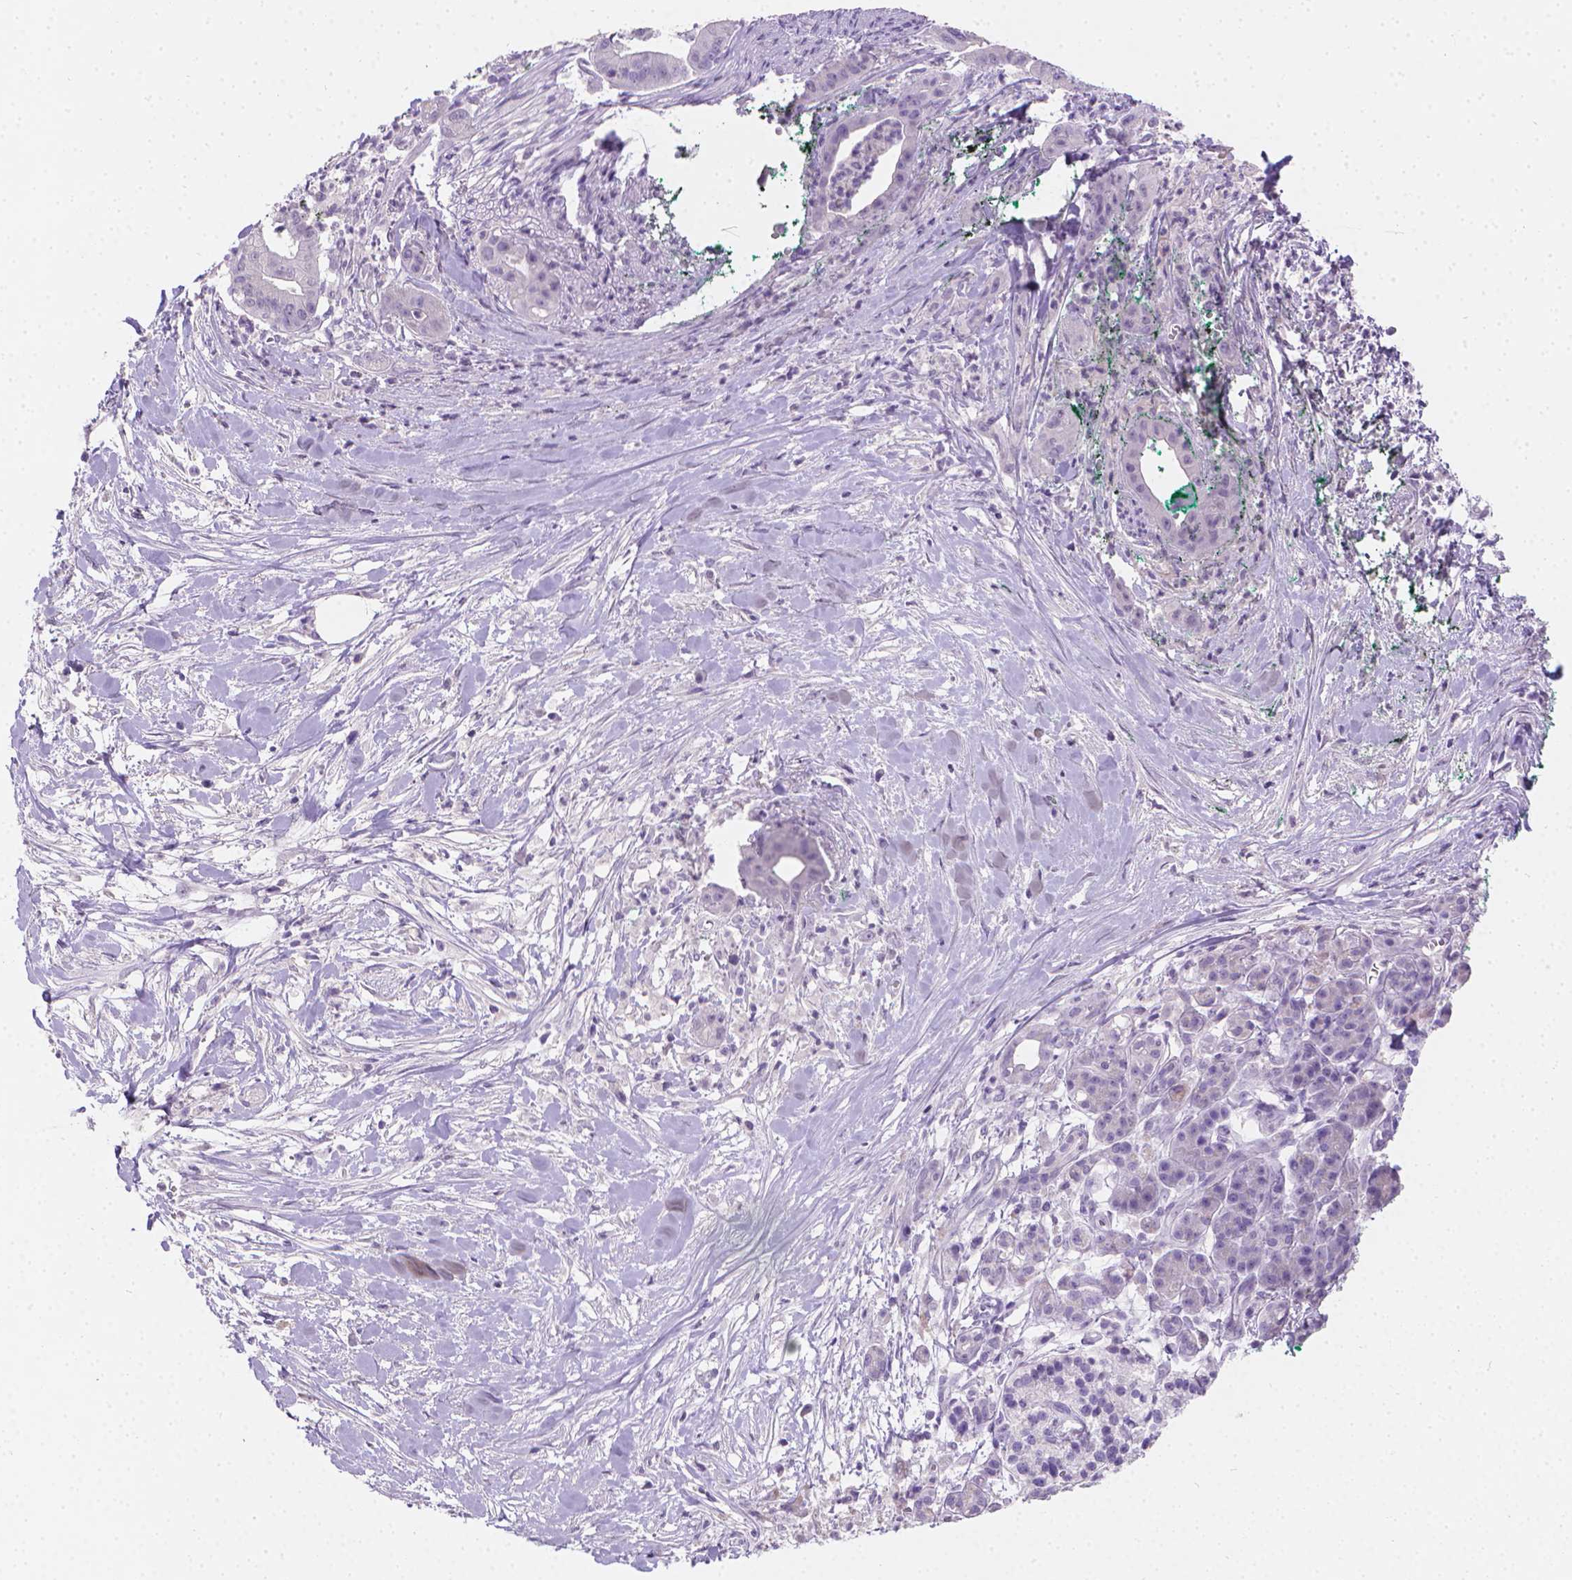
{"staining": {"intensity": "negative", "quantity": "none", "location": "none"}, "tissue": "pancreatic cancer", "cell_type": "Tumor cells", "image_type": "cancer", "snomed": [{"axis": "morphology", "description": "Normal tissue, NOS"}, {"axis": "morphology", "description": "Adenocarcinoma, NOS"}, {"axis": "topography", "description": "Lymph node"}, {"axis": "topography", "description": "Pancreas"}], "caption": "A high-resolution histopathology image shows IHC staining of pancreatic cancer, which reveals no significant positivity in tumor cells.", "gene": "TNNI2", "patient": {"sex": "female", "age": 58}}